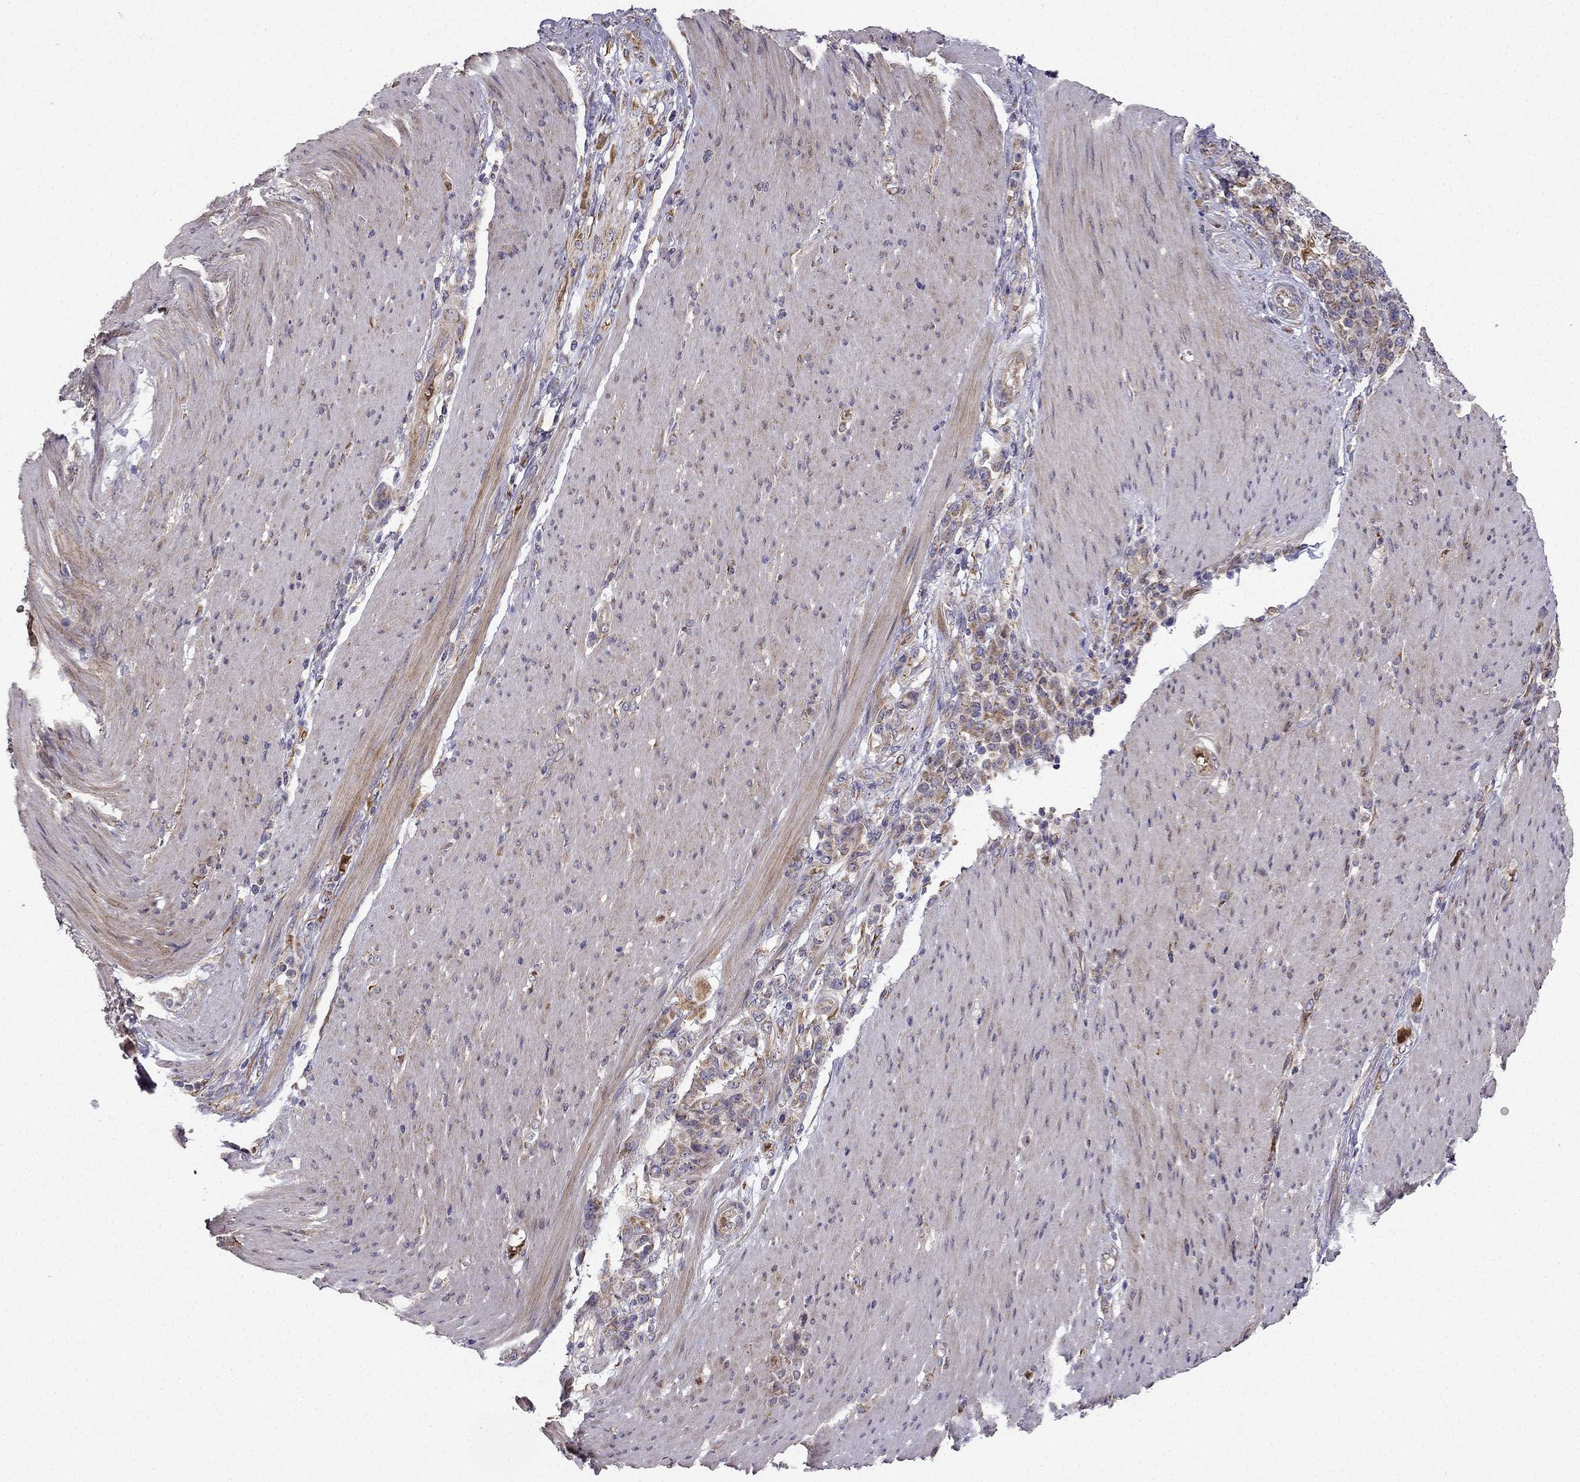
{"staining": {"intensity": "moderate", "quantity": "<25%", "location": "cytoplasmic/membranous"}, "tissue": "stomach cancer", "cell_type": "Tumor cells", "image_type": "cancer", "snomed": [{"axis": "morphology", "description": "Adenocarcinoma, NOS"}, {"axis": "topography", "description": "Stomach"}], "caption": "Brown immunohistochemical staining in human adenocarcinoma (stomach) demonstrates moderate cytoplasmic/membranous expression in about <25% of tumor cells. (DAB (3,3'-diaminobenzidine) IHC, brown staining for protein, blue staining for nuclei).", "gene": "B4GALT7", "patient": {"sex": "female", "age": 79}}